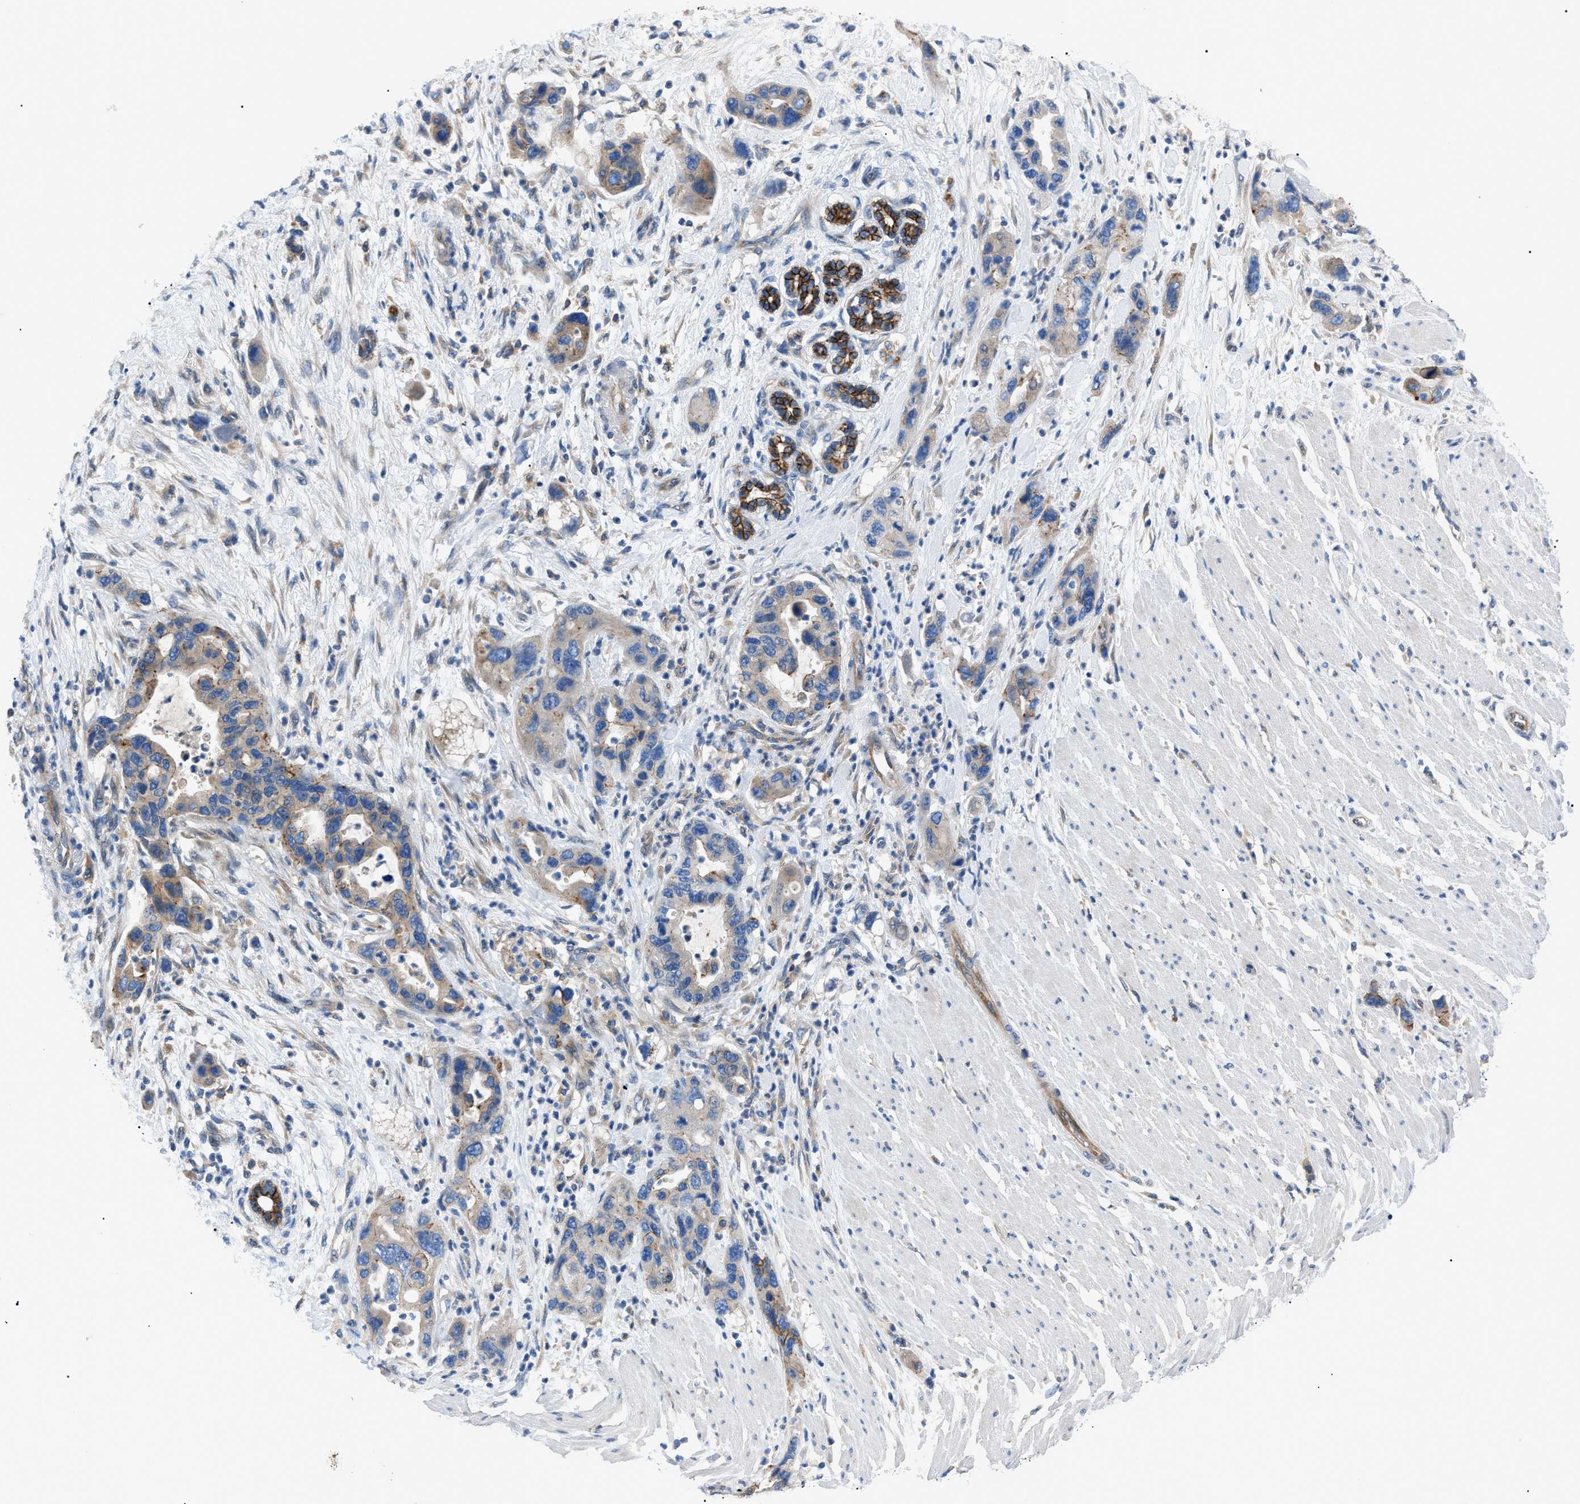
{"staining": {"intensity": "weak", "quantity": "25%-75%", "location": "cytoplasmic/membranous"}, "tissue": "pancreatic cancer", "cell_type": "Tumor cells", "image_type": "cancer", "snomed": [{"axis": "morphology", "description": "Normal tissue, NOS"}, {"axis": "morphology", "description": "Adenocarcinoma, NOS"}, {"axis": "topography", "description": "Pancreas"}], "caption": "A brown stain shows weak cytoplasmic/membranous expression of a protein in adenocarcinoma (pancreatic) tumor cells.", "gene": "ZDHHC24", "patient": {"sex": "female", "age": 71}}